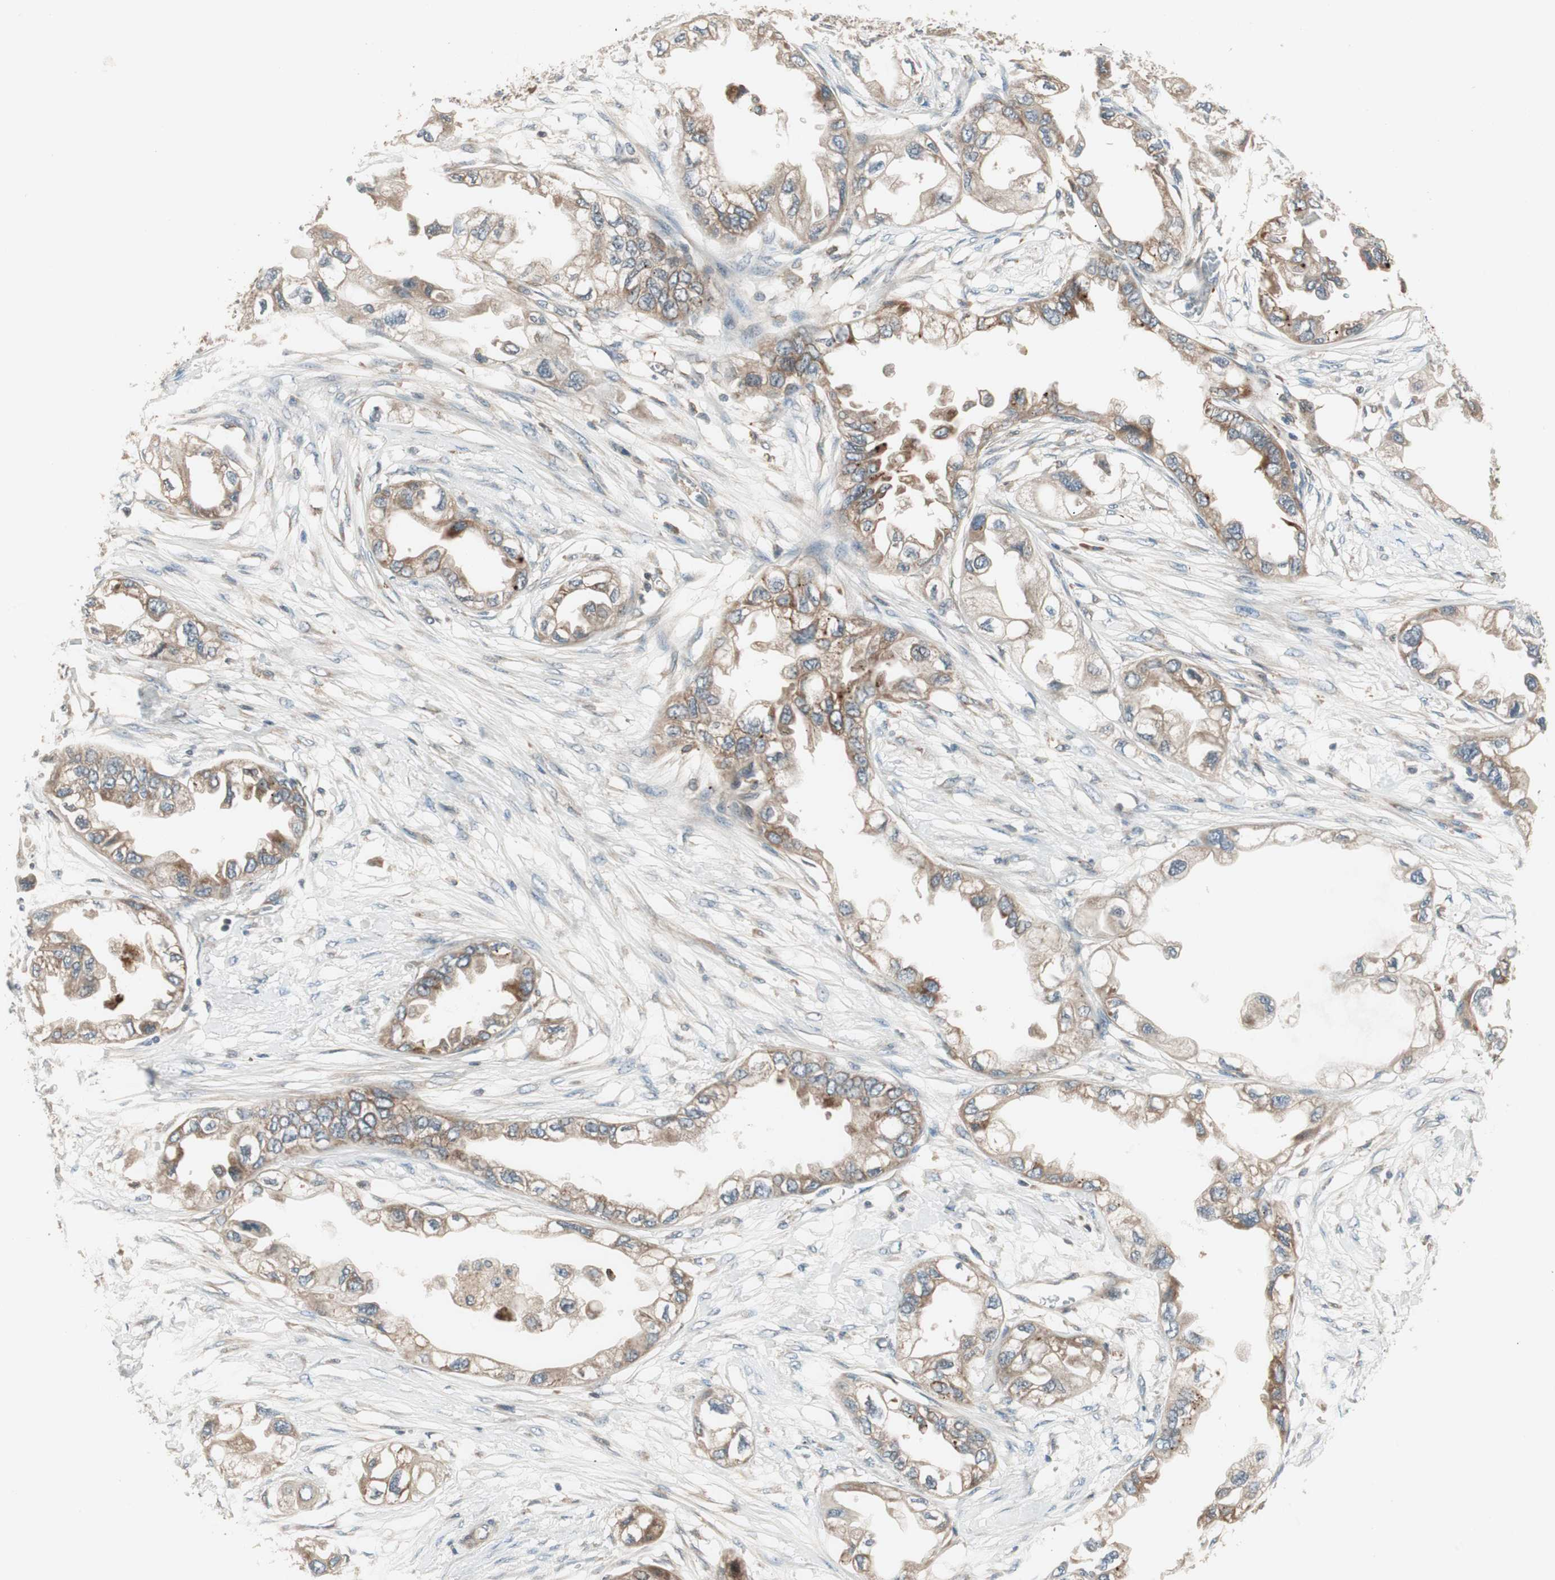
{"staining": {"intensity": "weak", "quantity": ">75%", "location": "cytoplasmic/membranous"}, "tissue": "endometrial cancer", "cell_type": "Tumor cells", "image_type": "cancer", "snomed": [{"axis": "morphology", "description": "Adenocarcinoma, NOS"}, {"axis": "topography", "description": "Endometrium"}], "caption": "This image reveals immunohistochemistry (IHC) staining of adenocarcinoma (endometrial), with low weak cytoplasmic/membranous staining in approximately >75% of tumor cells.", "gene": "SFRP1", "patient": {"sex": "female", "age": 67}}